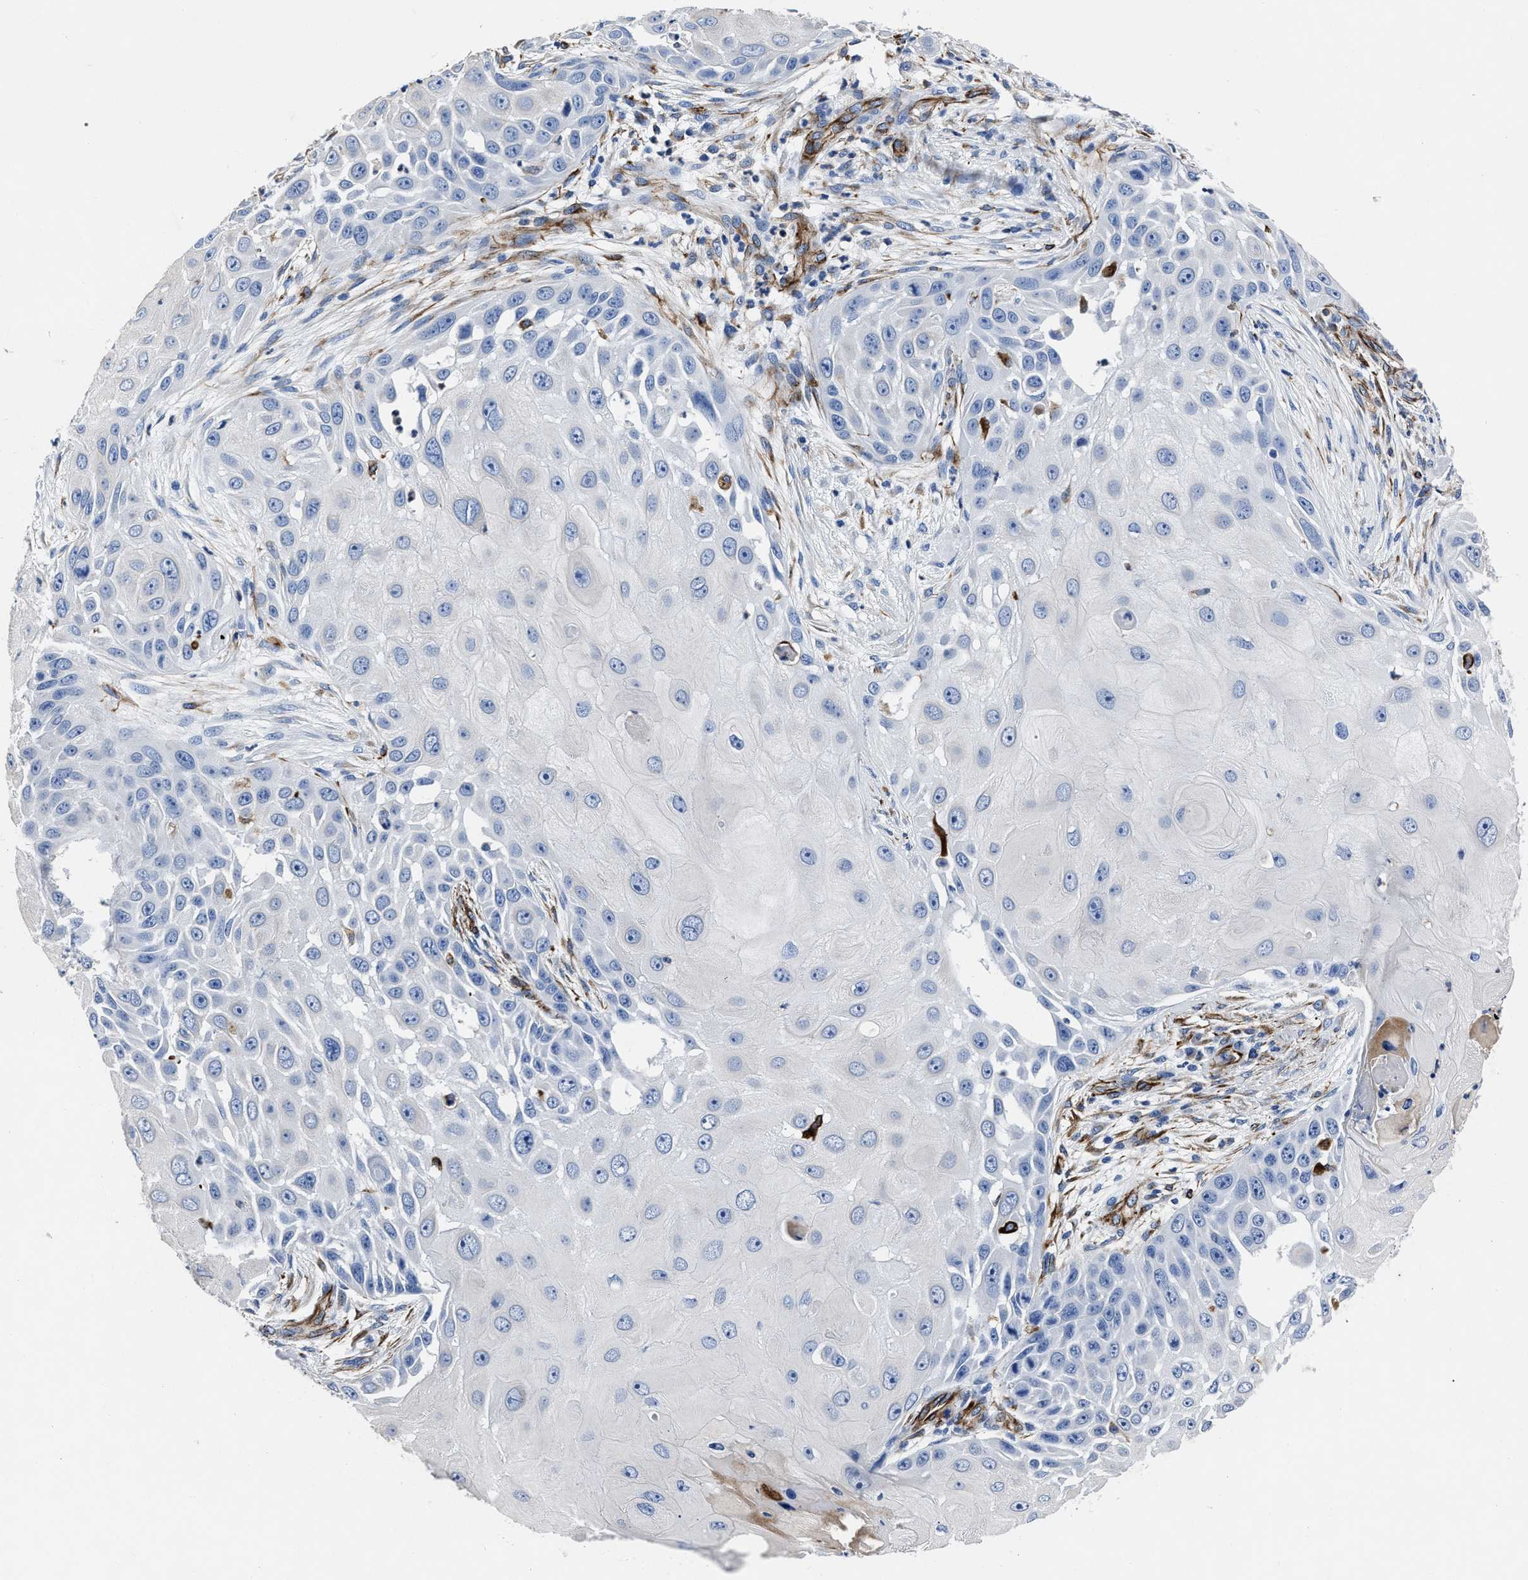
{"staining": {"intensity": "negative", "quantity": "none", "location": "none"}, "tissue": "skin cancer", "cell_type": "Tumor cells", "image_type": "cancer", "snomed": [{"axis": "morphology", "description": "Squamous cell carcinoma, NOS"}, {"axis": "topography", "description": "Skin"}], "caption": "An image of skin cancer stained for a protein demonstrates no brown staining in tumor cells. (DAB (3,3'-diaminobenzidine) IHC visualized using brightfield microscopy, high magnification).", "gene": "OR10G3", "patient": {"sex": "female", "age": 44}}